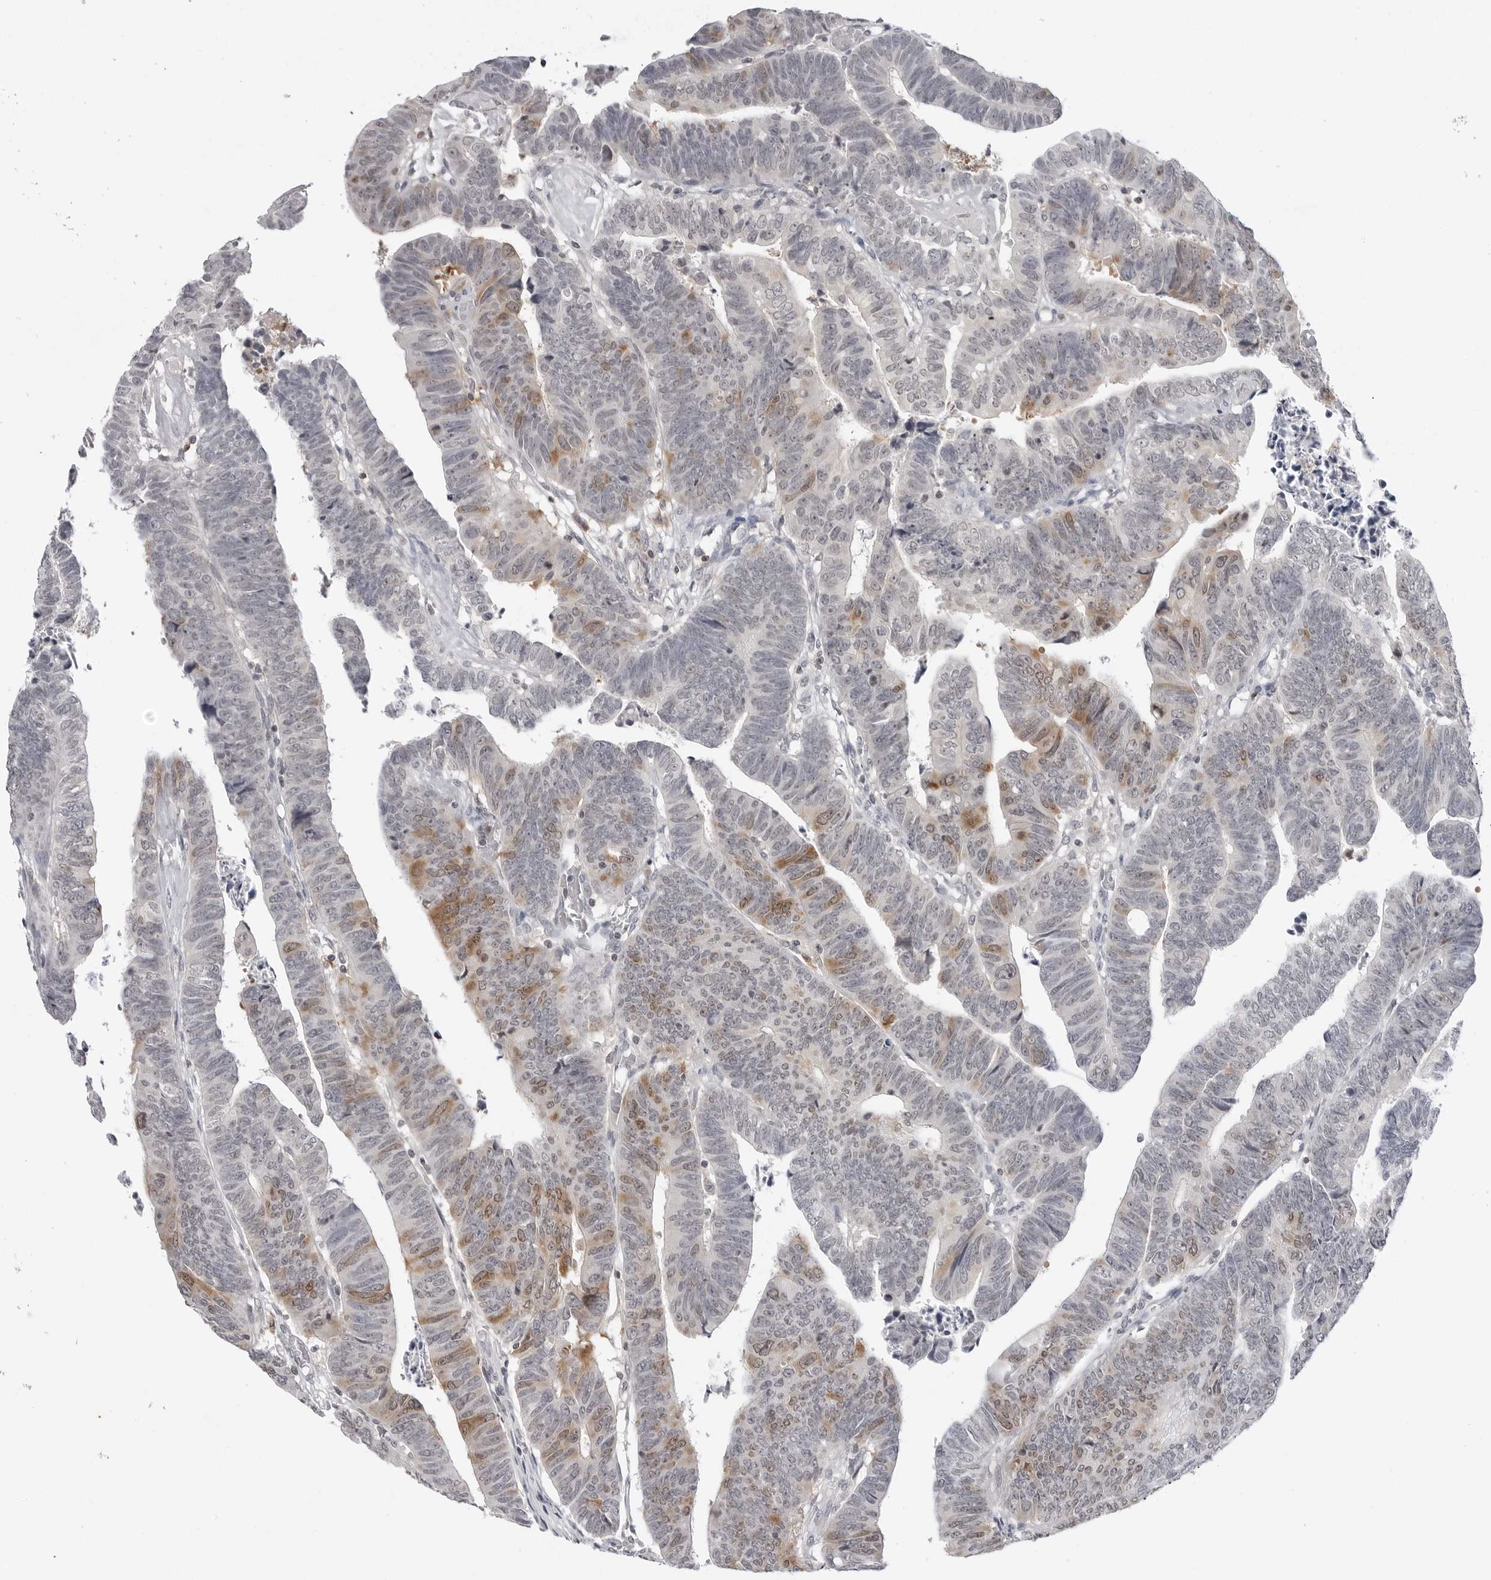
{"staining": {"intensity": "moderate", "quantity": "25%-75%", "location": "cytoplasmic/membranous"}, "tissue": "colorectal cancer", "cell_type": "Tumor cells", "image_type": "cancer", "snomed": [{"axis": "morphology", "description": "Adenocarcinoma, NOS"}, {"axis": "topography", "description": "Rectum"}], "caption": "Immunohistochemical staining of colorectal adenocarcinoma demonstrates medium levels of moderate cytoplasmic/membranous positivity in approximately 25%-75% of tumor cells.", "gene": "RRM1", "patient": {"sex": "female", "age": 65}}